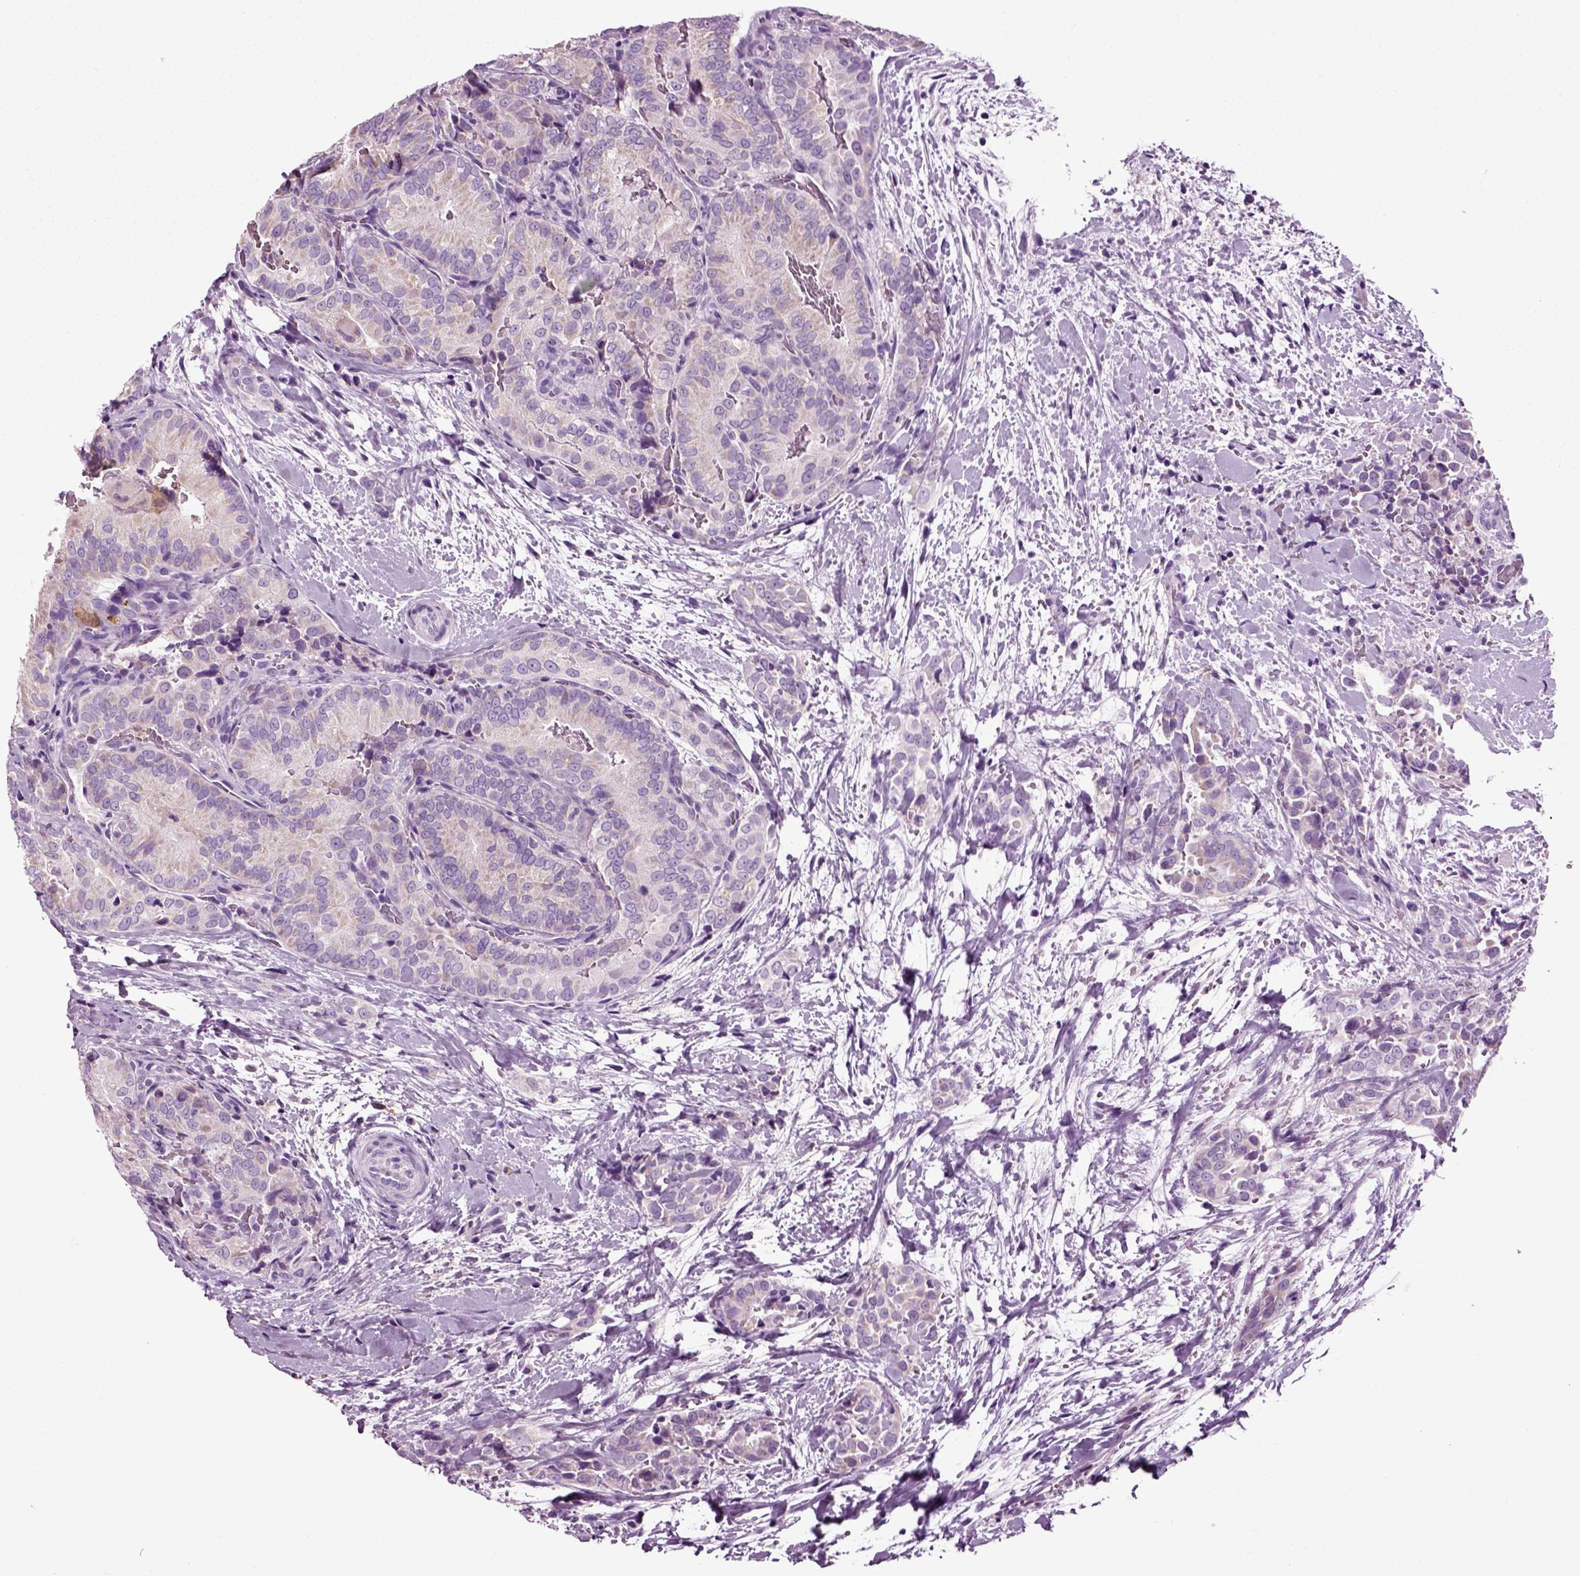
{"staining": {"intensity": "negative", "quantity": "none", "location": "none"}, "tissue": "thyroid cancer", "cell_type": "Tumor cells", "image_type": "cancer", "snomed": [{"axis": "morphology", "description": "Papillary adenocarcinoma, NOS"}, {"axis": "topography", "description": "Thyroid gland"}], "caption": "Immunohistochemistry (IHC) of thyroid cancer (papillary adenocarcinoma) displays no positivity in tumor cells. The staining was performed using DAB to visualize the protein expression in brown, while the nuclei were stained in blue with hematoxylin (Magnification: 20x).", "gene": "DNAH10", "patient": {"sex": "male", "age": 61}}